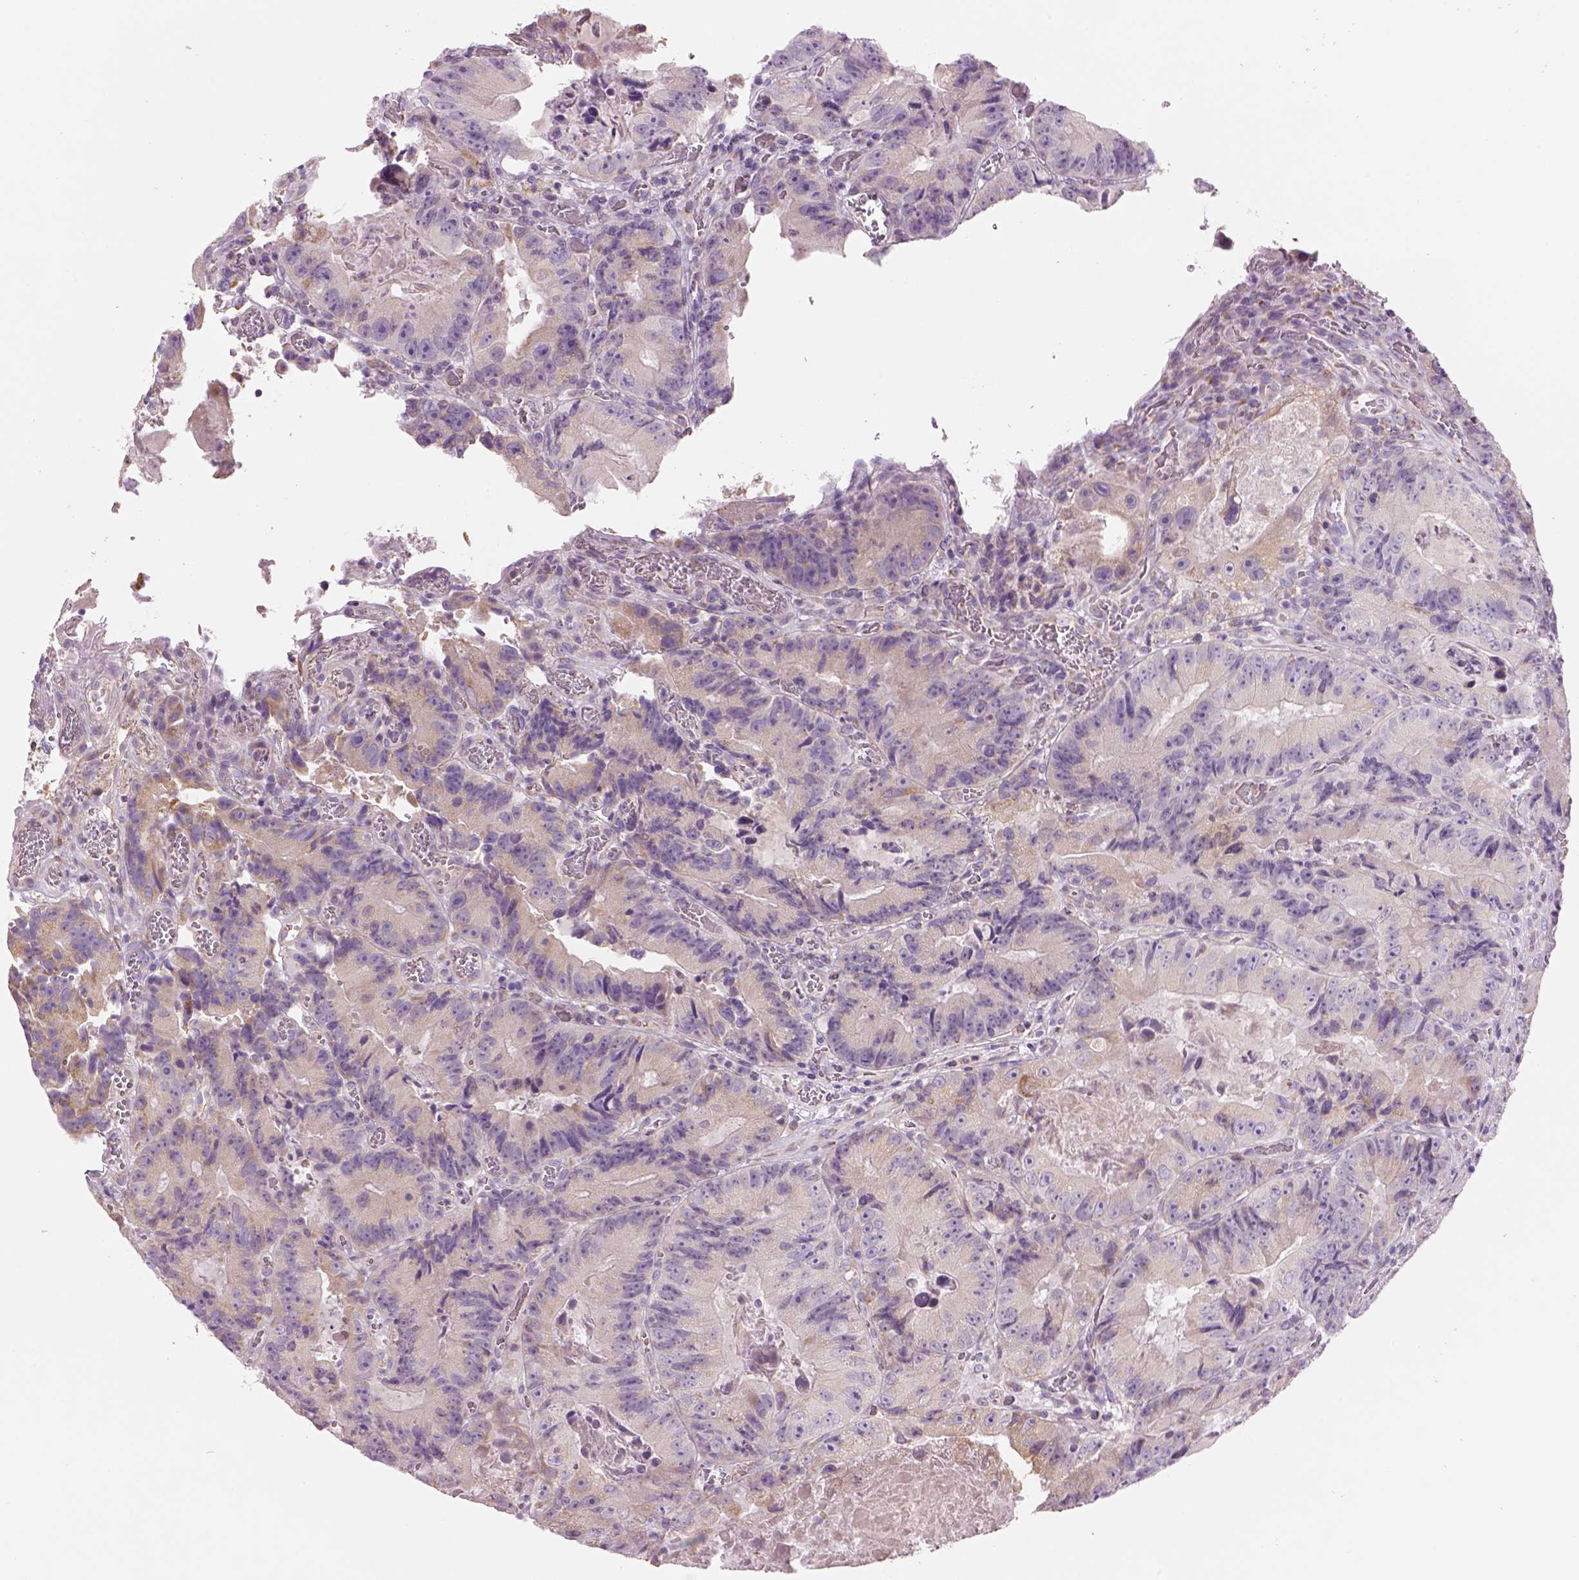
{"staining": {"intensity": "weak", "quantity": "<25%", "location": "cytoplasmic/membranous"}, "tissue": "colorectal cancer", "cell_type": "Tumor cells", "image_type": "cancer", "snomed": [{"axis": "morphology", "description": "Adenocarcinoma, NOS"}, {"axis": "topography", "description": "Colon"}], "caption": "A high-resolution image shows immunohistochemistry staining of colorectal cancer, which reveals no significant staining in tumor cells.", "gene": "IFT52", "patient": {"sex": "female", "age": 86}}